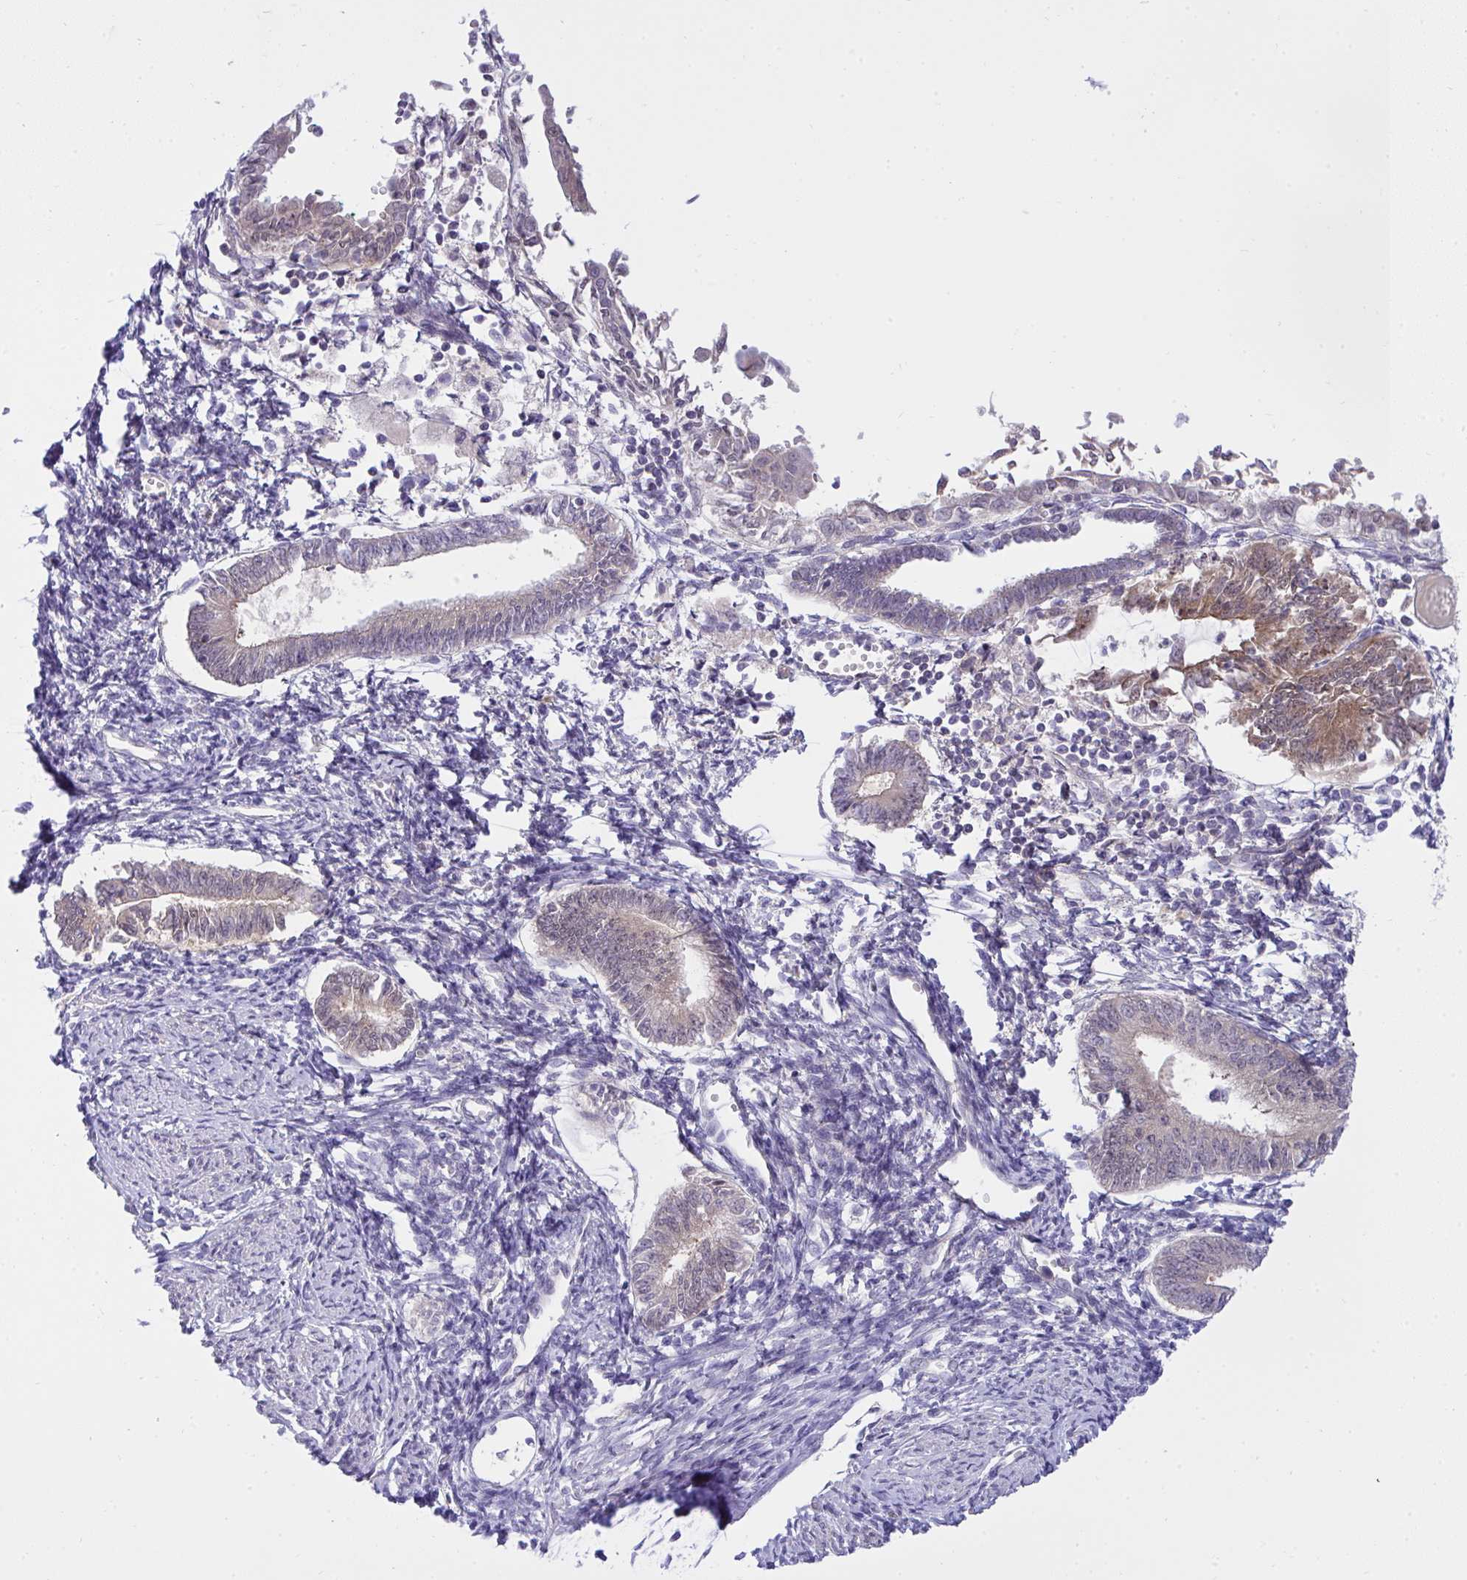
{"staining": {"intensity": "weak", "quantity": ">75%", "location": "cytoplasmic/membranous"}, "tissue": "endometrial cancer", "cell_type": "Tumor cells", "image_type": "cancer", "snomed": [{"axis": "morphology", "description": "Adenocarcinoma, NOS"}, {"axis": "topography", "description": "Endometrium"}], "caption": "Protein expression analysis of endometrial cancer reveals weak cytoplasmic/membranous staining in about >75% of tumor cells. The staining is performed using DAB brown chromogen to label protein expression. The nuclei are counter-stained blue using hematoxylin.", "gene": "HOXD12", "patient": {"sex": "female", "age": 65}}